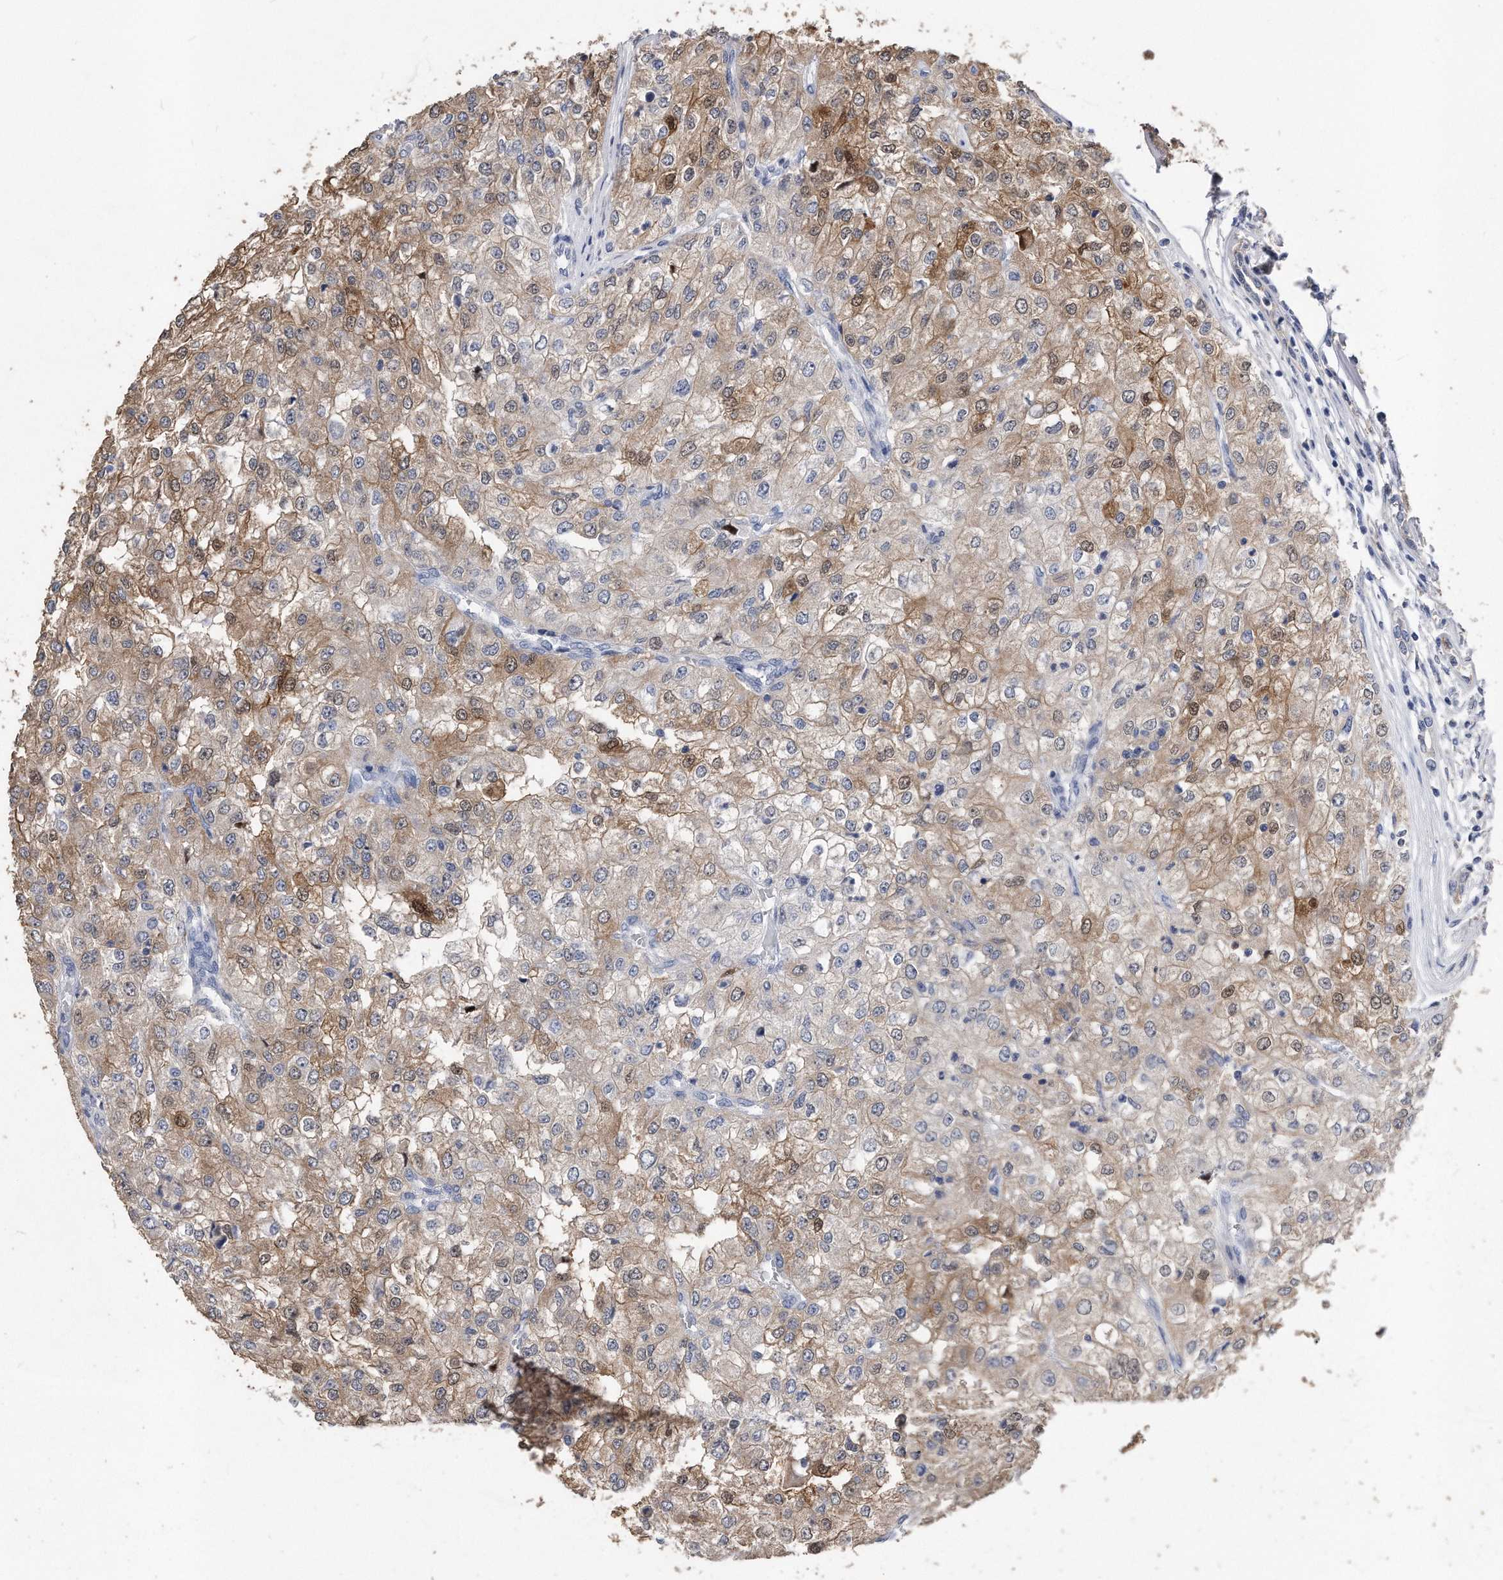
{"staining": {"intensity": "moderate", "quantity": "25%-75%", "location": "cytoplasmic/membranous"}, "tissue": "renal cancer", "cell_type": "Tumor cells", "image_type": "cancer", "snomed": [{"axis": "morphology", "description": "Adenocarcinoma, NOS"}, {"axis": "topography", "description": "Kidney"}], "caption": "Immunohistochemistry image of human renal adenocarcinoma stained for a protein (brown), which demonstrates medium levels of moderate cytoplasmic/membranous expression in about 25%-75% of tumor cells.", "gene": "IL20RA", "patient": {"sex": "female", "age": 54}}